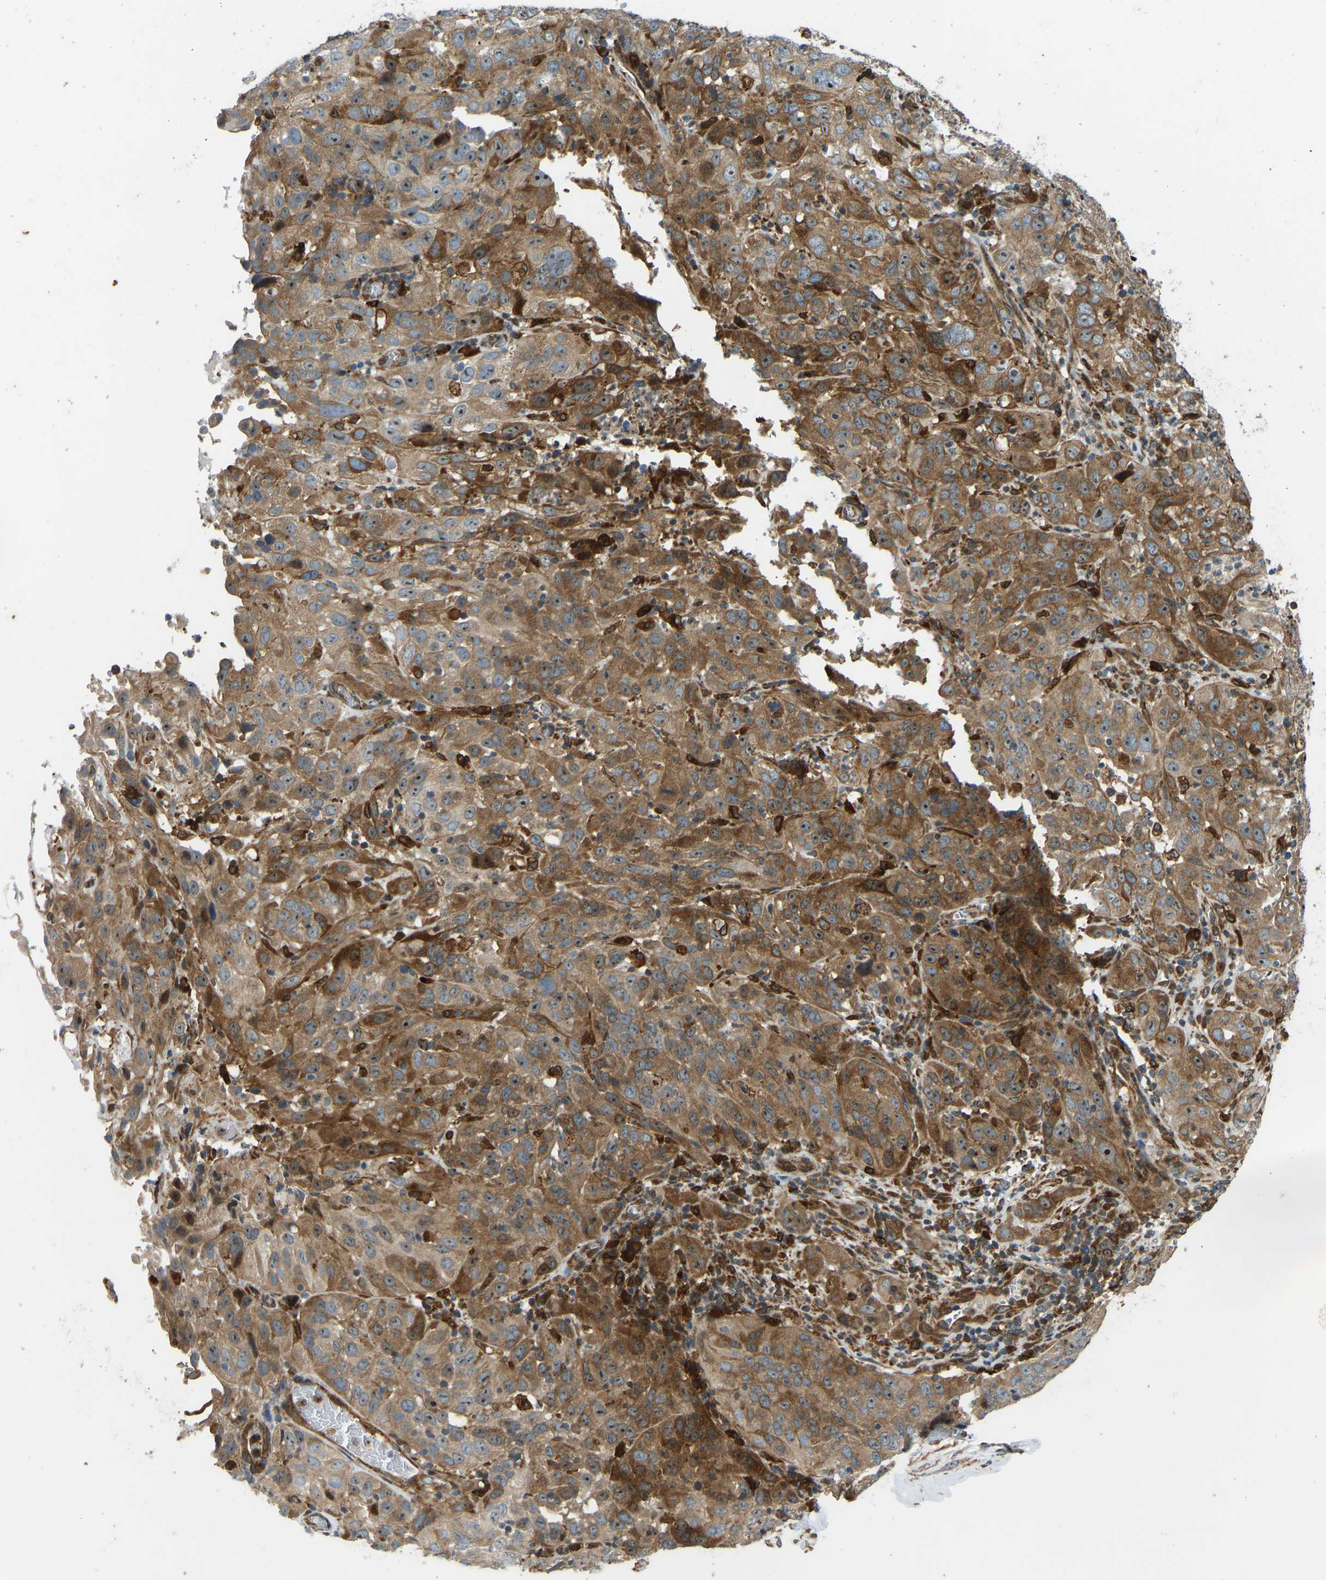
{"staining": {"intensity": "moderate", "quantity": ">75%", "location": "cytoplasmic/membranous,nuclear"}, "tissue": "cervical cancer", "cell_type": "Tumor cells", "image_type": "cancer", "snomed": [{"axis": "morphology", "description": "Squamous cell carcinoma, NOS"}, {"axis": "topography", "description": "Cervix"}], "caption": "Squamous cell carcinoma (cervical) stained with a brown dye demonstrates moderate cytoplasmic/membranous and nuclear positive staining in approximately >75% of tumor cells.", "gene": "OS9", "patient": {"sex": "female", "age": 32}}